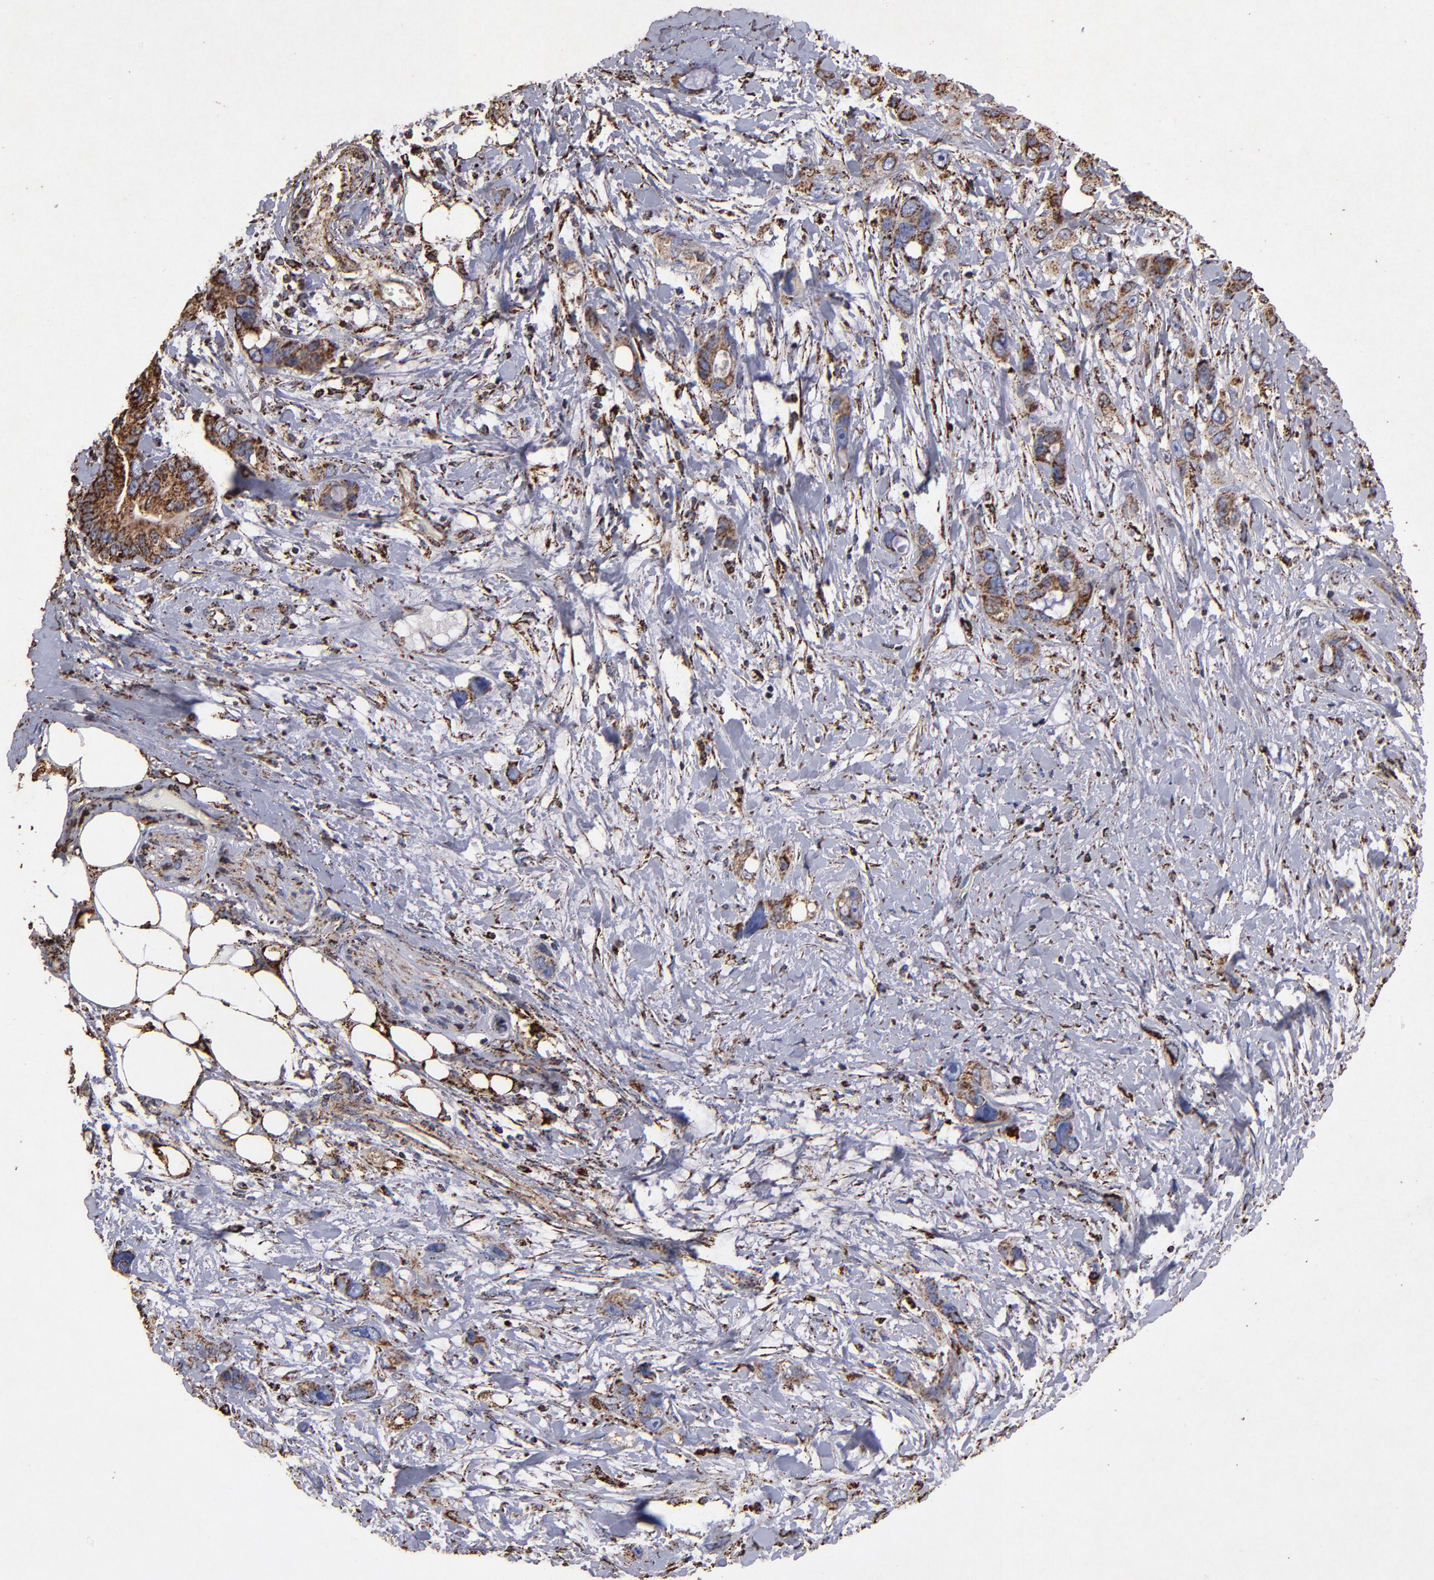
{"staining": {"intensity": "strong", "quantity": ">75%", "location": "cytoplasmic/membranous"}, "tissue": "stomach cancer", "cell_type": "Tumor cells", "image_type": "cancer", "snomed": [{"axis": "morphology", "description": "Adenocarcinoma, NOS"}, {"axis": "topography", "description": "Stomach, upper"}], "caption": "Protein positivity by immunohistochemistry shows strong cytoplasmic/membranous expression in about >75% of tumor cells in stomach cancer (adenocarcinoma).", "gene": "SOD2", "patient": {"sex": "male", "age": 47}}